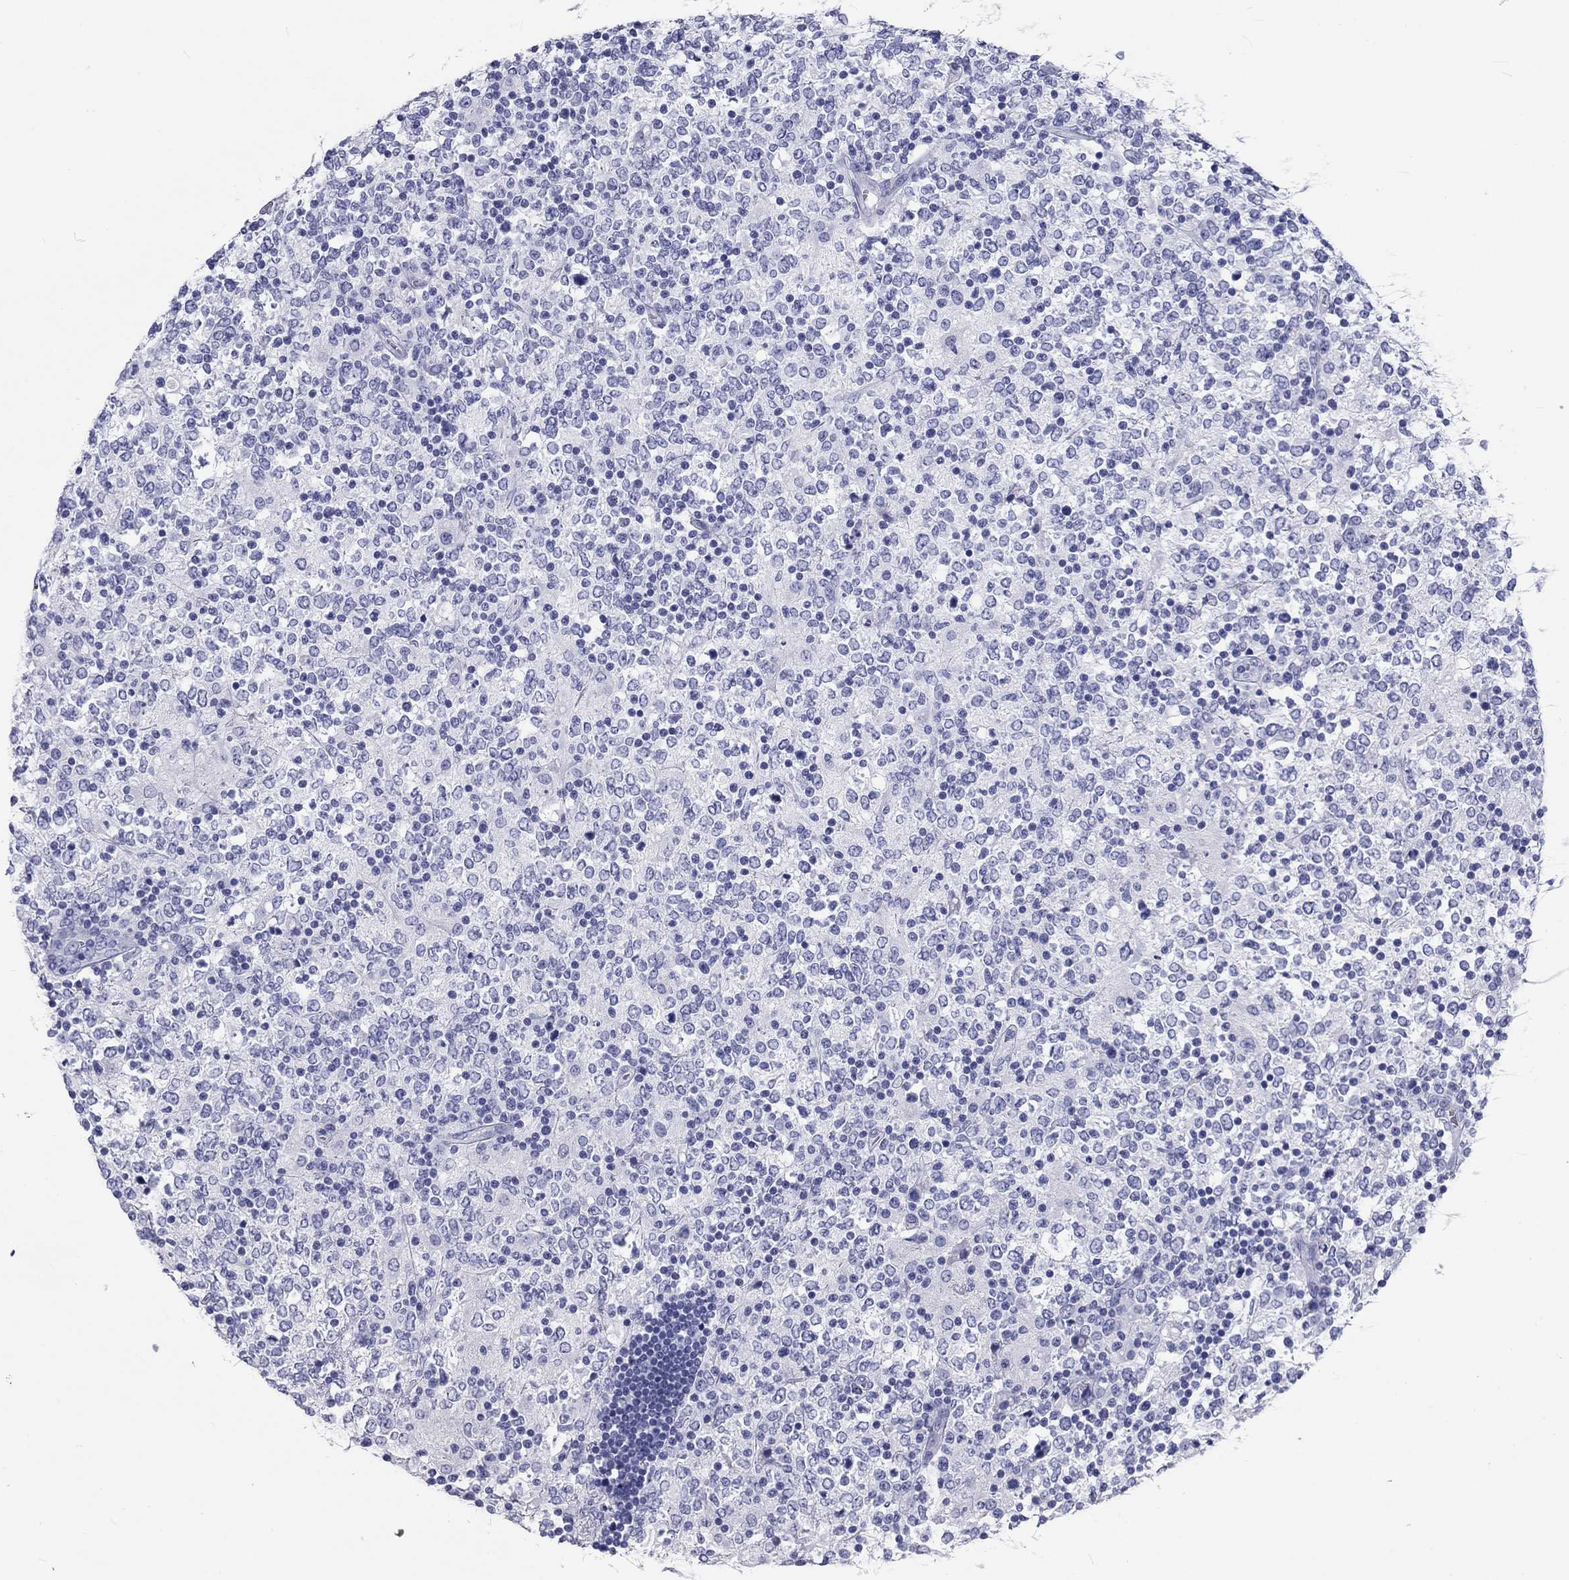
{"staining": {"intensity": "negative", "quantity": "none", "location": "none"}, "tissue": "lymphoma", "cell_type": "Tumor cells", "image_type": "cancer", "snomed": [{"axis": "morphology", "description": "Malignant lymphoma, non-Hodgkin's type, High grade"}, {"axis": "topography", "description": "Lymph node"}], "caption": "IHC micrograph of human lymphoma stained for a protein (brown), which exhibits no staining in tumor cells. Brightfield microscopy of immunohistochemistry stained with DAB (3,3'-diaminobenzidine) (brown) and hematoxylin (blue), captured at high magnification.", "gene": "DNALI1", "patient": {"sex": "female", "age": 84}}